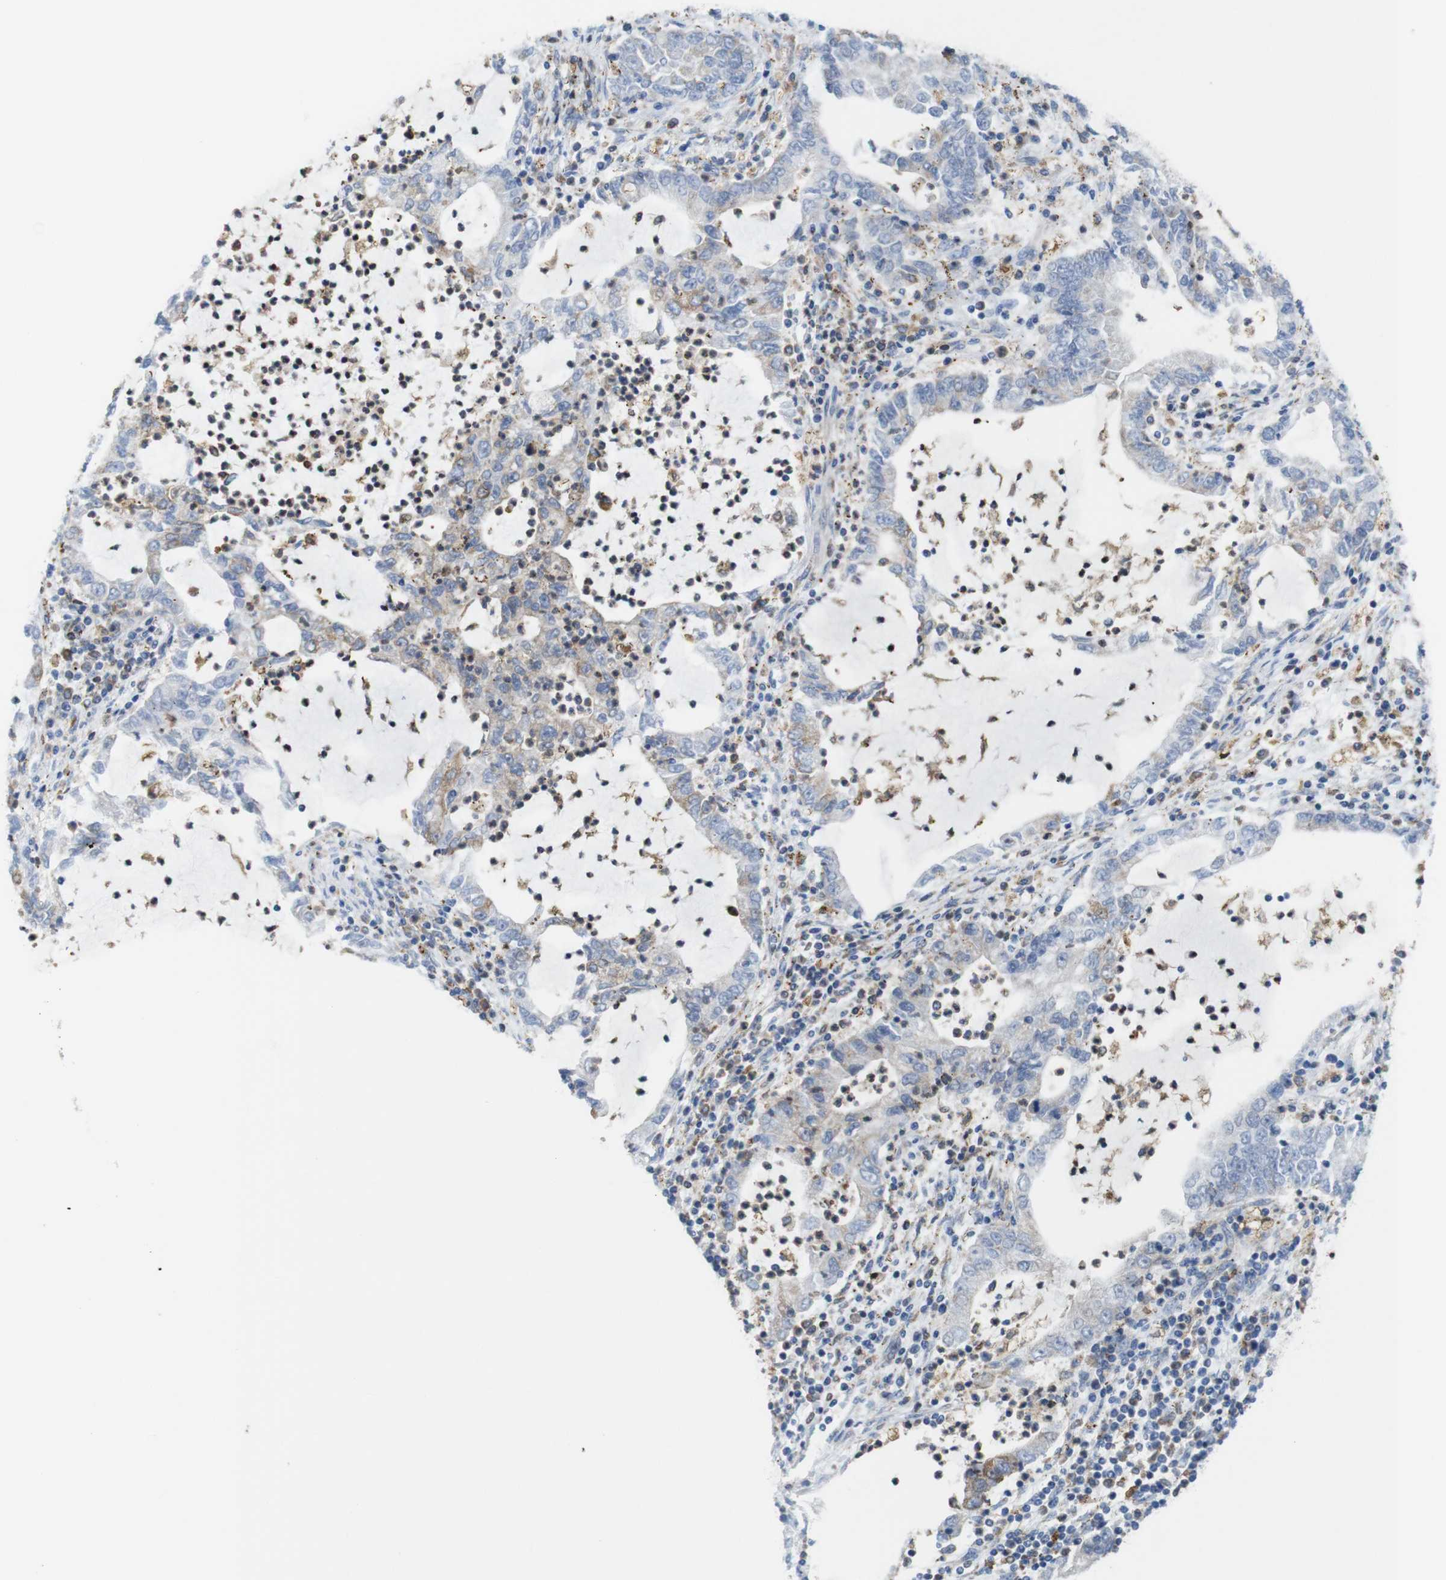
{"staining": {"intensity": "weak", "quantity": "<25%", "location": "cytoplasmic/membranous,nuclear"}, "tissue": "lung cancer", "cell_type": "Tumor cells", "image_type": "cancer", "snomed": [{"axis": "morphology", "description": "Adenocarcinoma, NOS"}, {"axis": "topography", "description": "Lung"}], "caption": "Immunohistochemistry (IHC) of lung cancer shows no expression in tumor cells.", "gene": "PNMA8A", "patient": {"sex": "female", "age": 51}}